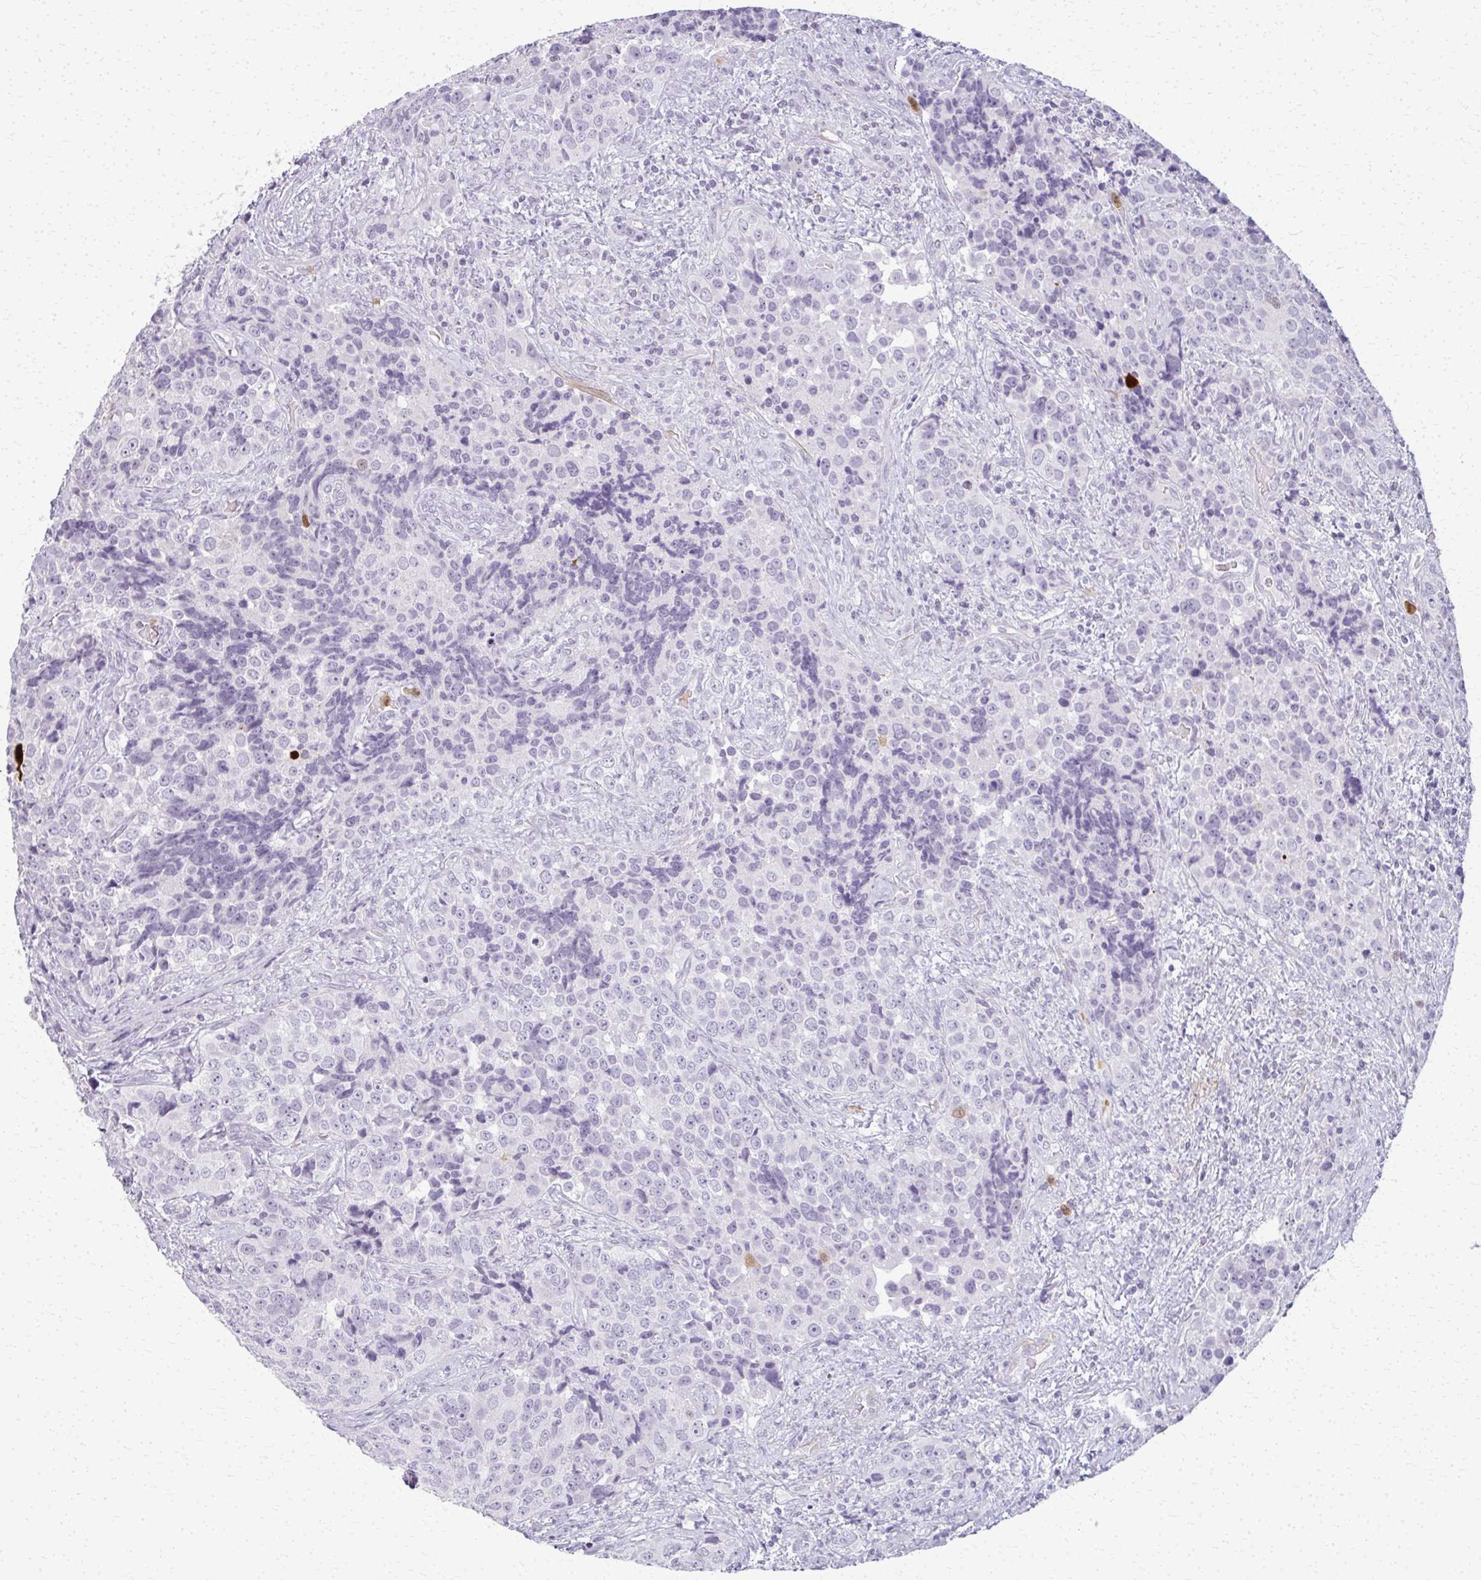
{"staining": {"intensity": "moderate", "quantity": "<25%", "location": "cytoplasmic/membranous"}, "tissue": "urothelial cancer", "cell_type": "Tumor cells", "image_type": "cancer", "snomed": [{"axis": "morphology", "description": "Urothelial carcinoma, NOS"}, {"axis": "topography", "description": "Urinary bladder"}], "caption": "Tumor cells show low levels of moderate cytoplasmic/membranous staining in about <25% of cells in human urothelial cancer.", "gene": "CA3", "patient": {"sex": "male", "age": 52}}